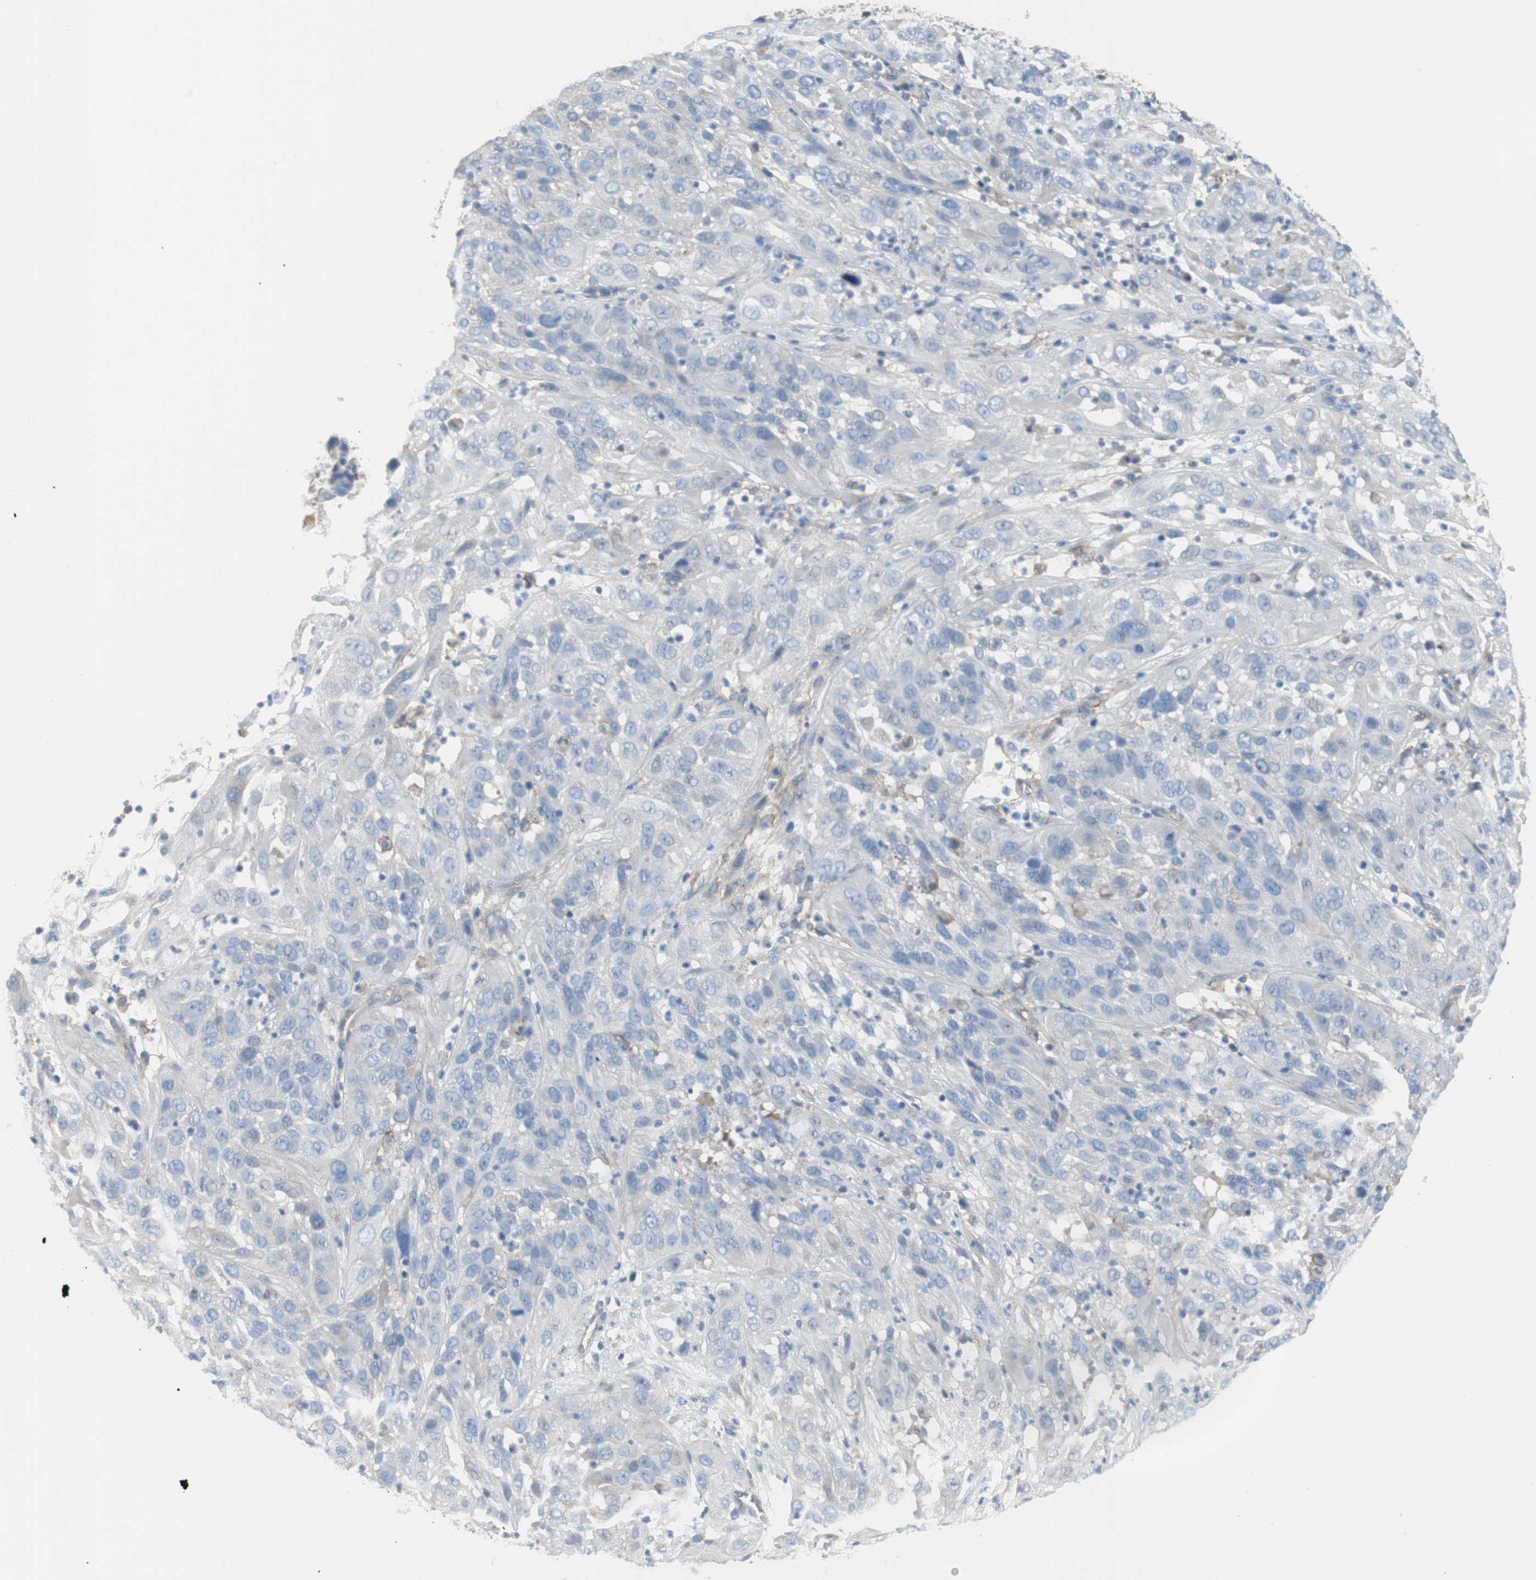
{"staining": {"intensity": "negative", "quantity": "none", "location": "none"}, "tissue": "cervical cancer", "cell_type": "Tumor cells", "image_type": "cancer", "snomed": [{"axis": "morphology", "description": "Squamous cell carcinoma, NOS"}, {"axis": "topography", "description": "Cervix"}], "caption": "Immunohistochemistry image of human cervical squamous cell carcinoma stained for a protein (brown), which reveals no expression in tumor cells.", "gene": "CD81", "patient": {"sex": "female", "age": 32}}